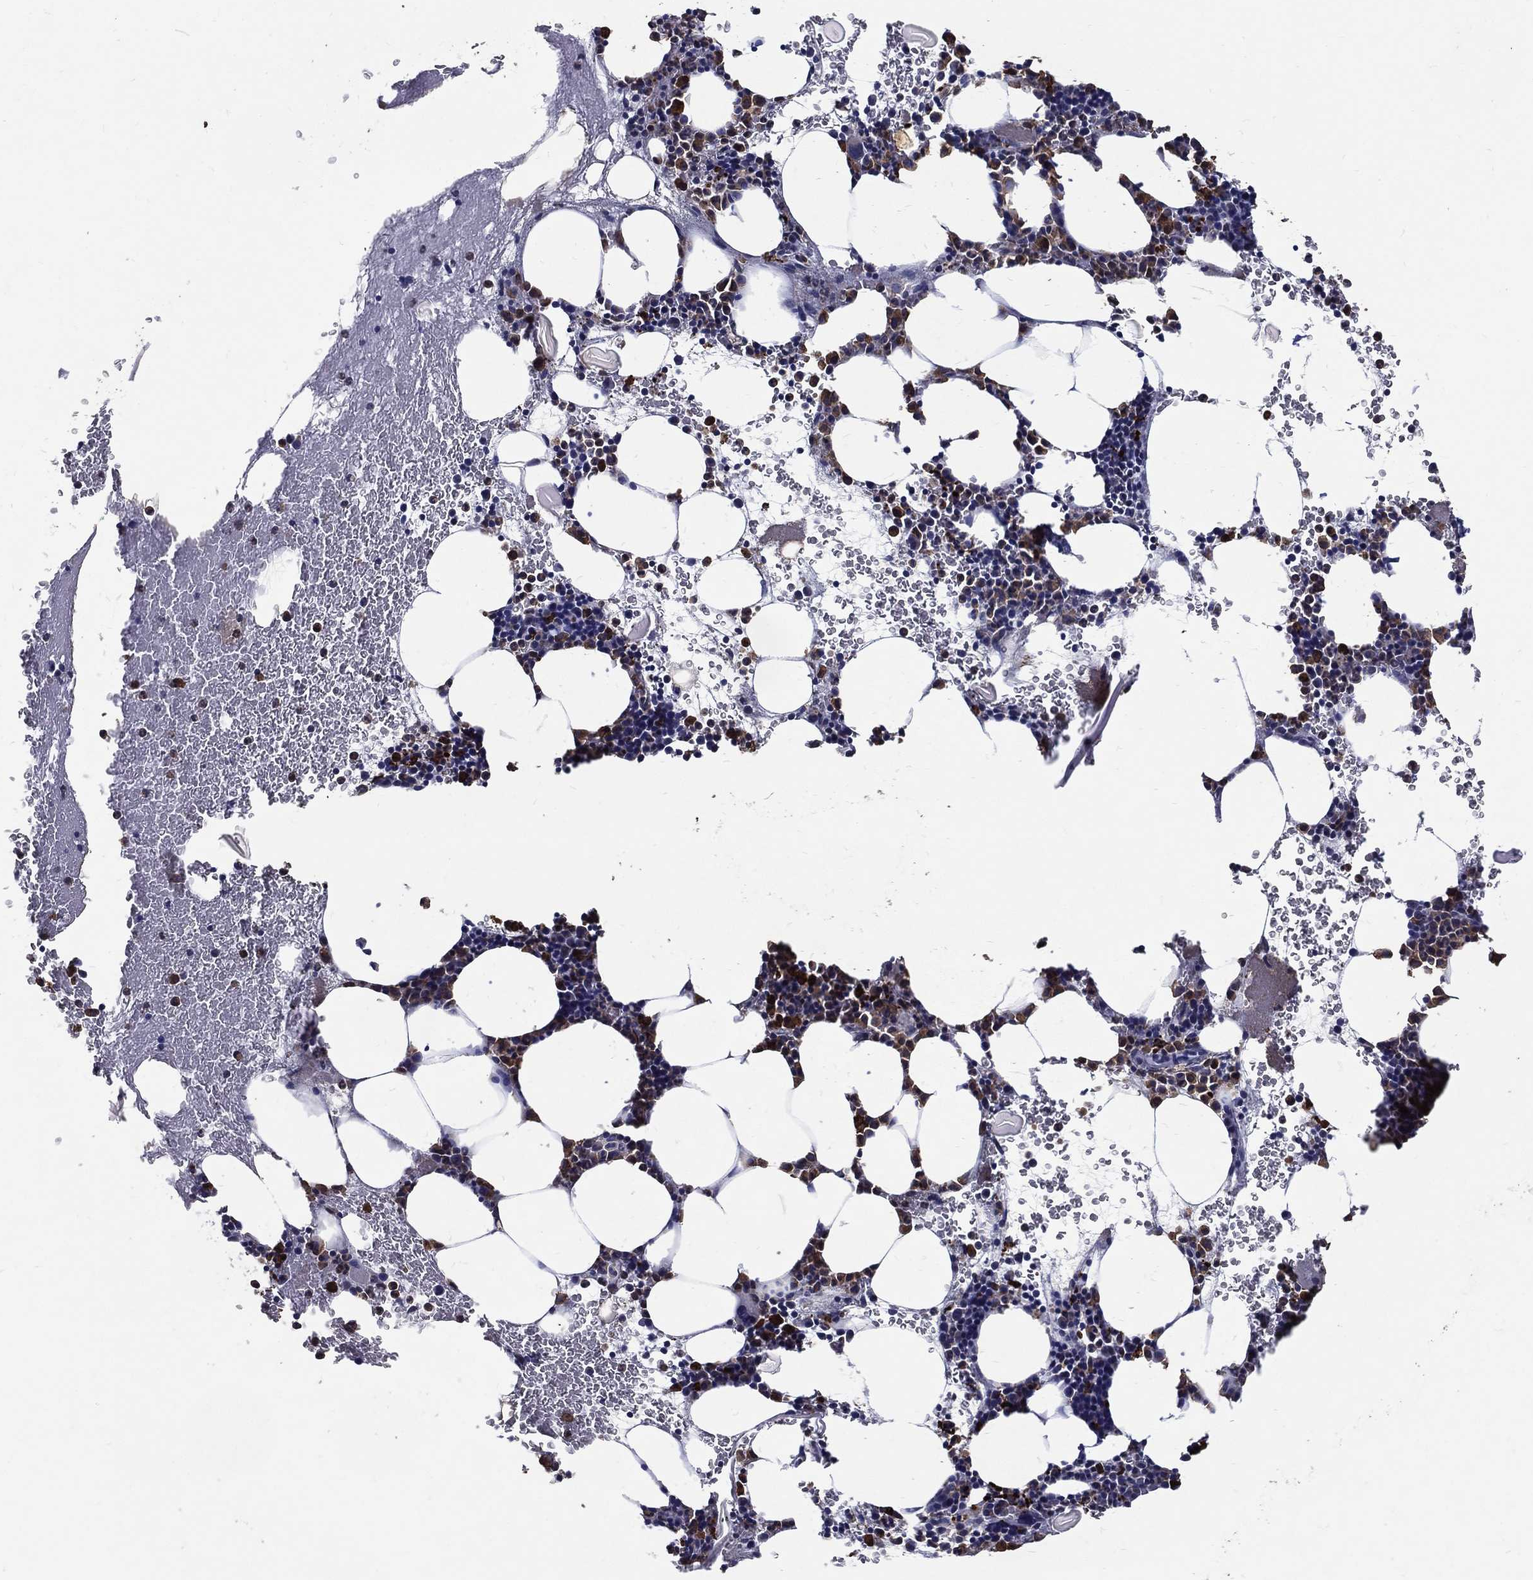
{"staining": {"intensity": "strong", "quantity": "<25%", "location": "cytoplasmic/membranous"}, "tissue": "bone marrow", "cell_type": "Hematopoietic cells", "image_type": "normal", "snomed": [{"axis": "morphology", "description": "Normal tissue, NOS"}, {"axis": "topography", "description": "Bone marrow"}], "caption": "A medium amount of strong cytoplasmic/membranous staining is appreciated in approximately <25% of hematopoietic cells in benign bone marrow.", "gene": "GPR183", "patient": {"sex": "female", "age": 79}}